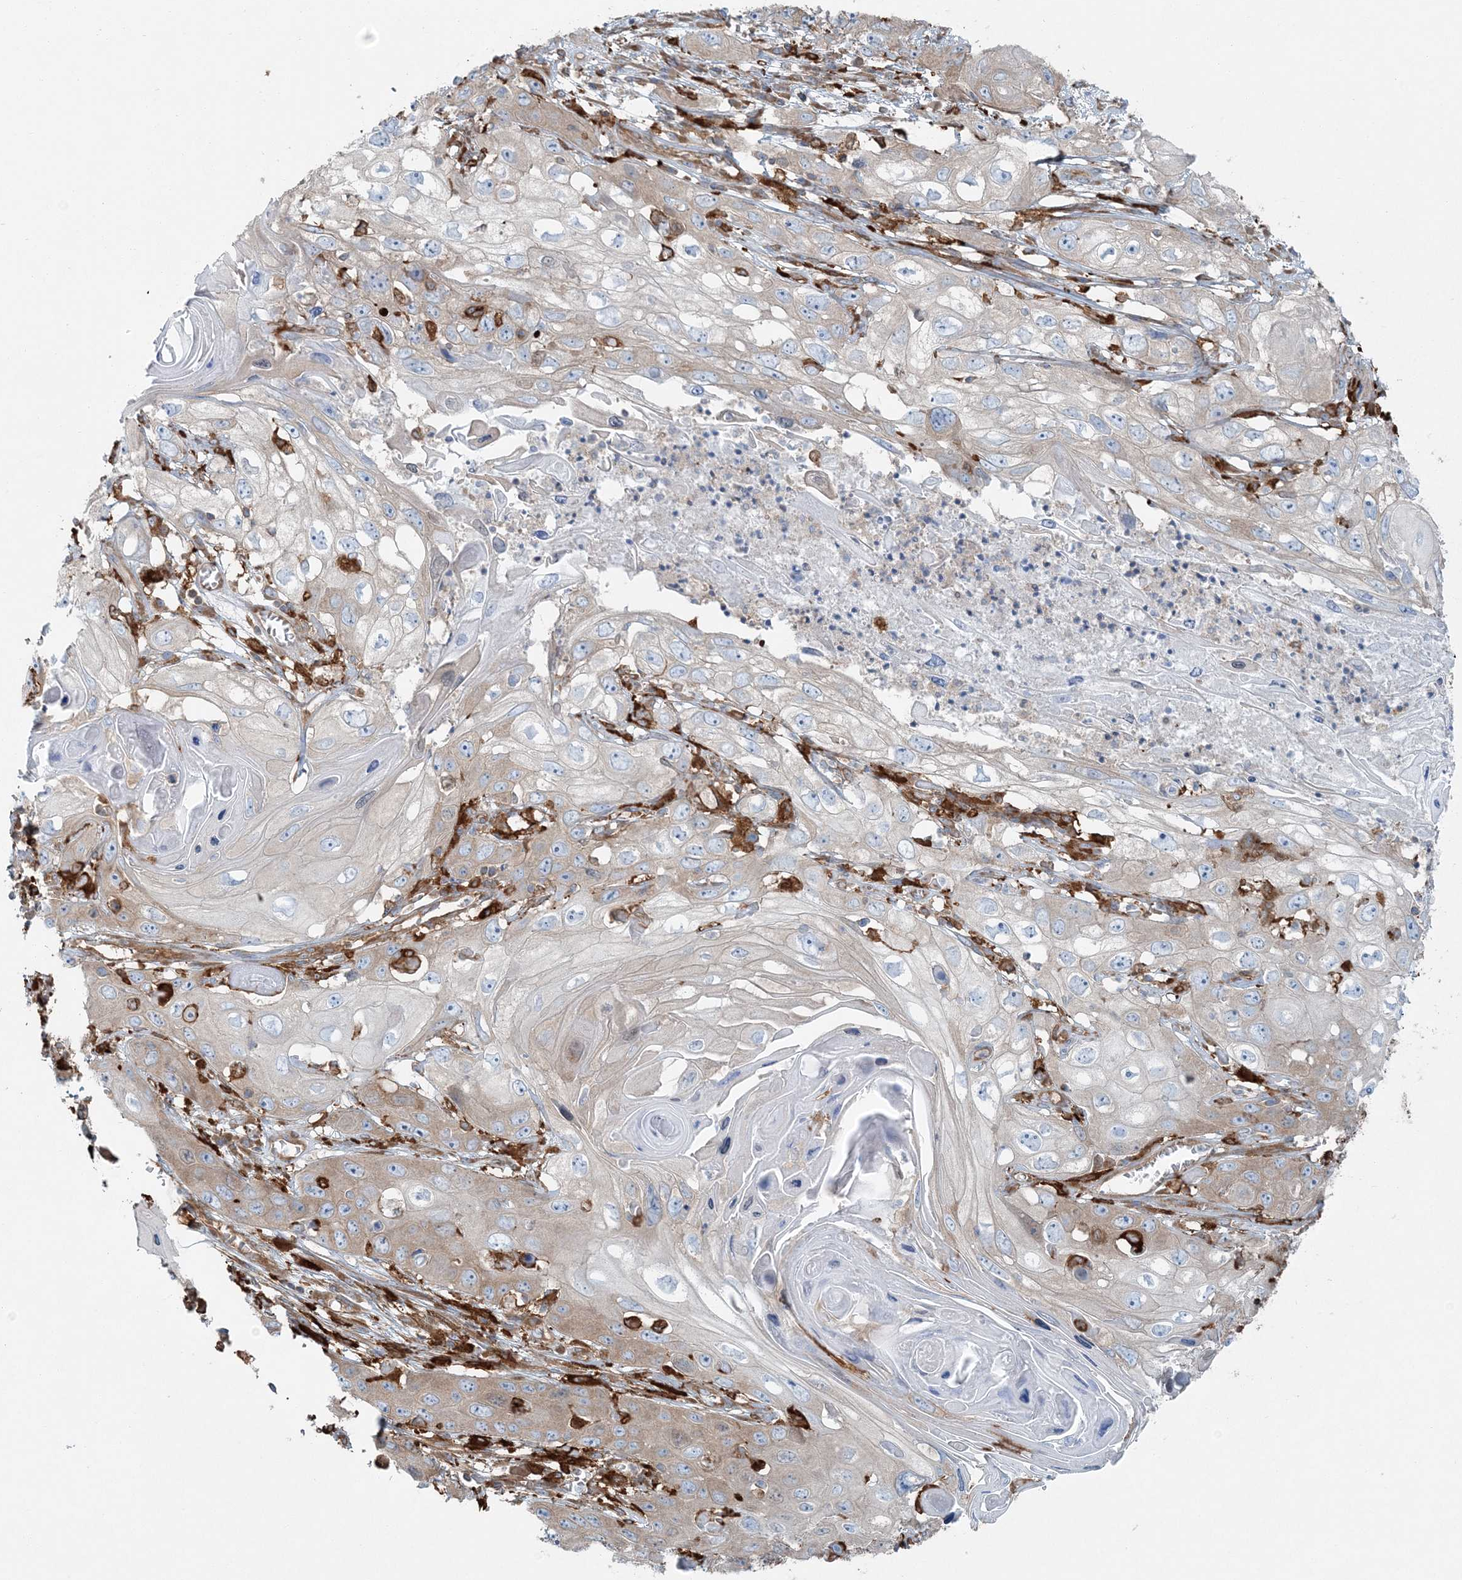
{"staining": {"intensity": "weak", "quantity": "25%-75%", "location": "cytoplasmic/membranous"}, "tissue": "skin cancer", "cell_type": "Tumor cells", "image_type": "cancer", "snomed": [{"axis": "morphology", "description": "Squamous cell carcinoma, NOS"}, {"axis": "topography", "description": "Skin"}], "caption": "Immunohistochemical staining of human skin cancer demonstrates low levels of weak cytoplasmic/membranous protein staining in approximately 25%-75% of tumor cells.", "gene": "SNX2", "patient": {"sex": "male", "age": 55}}